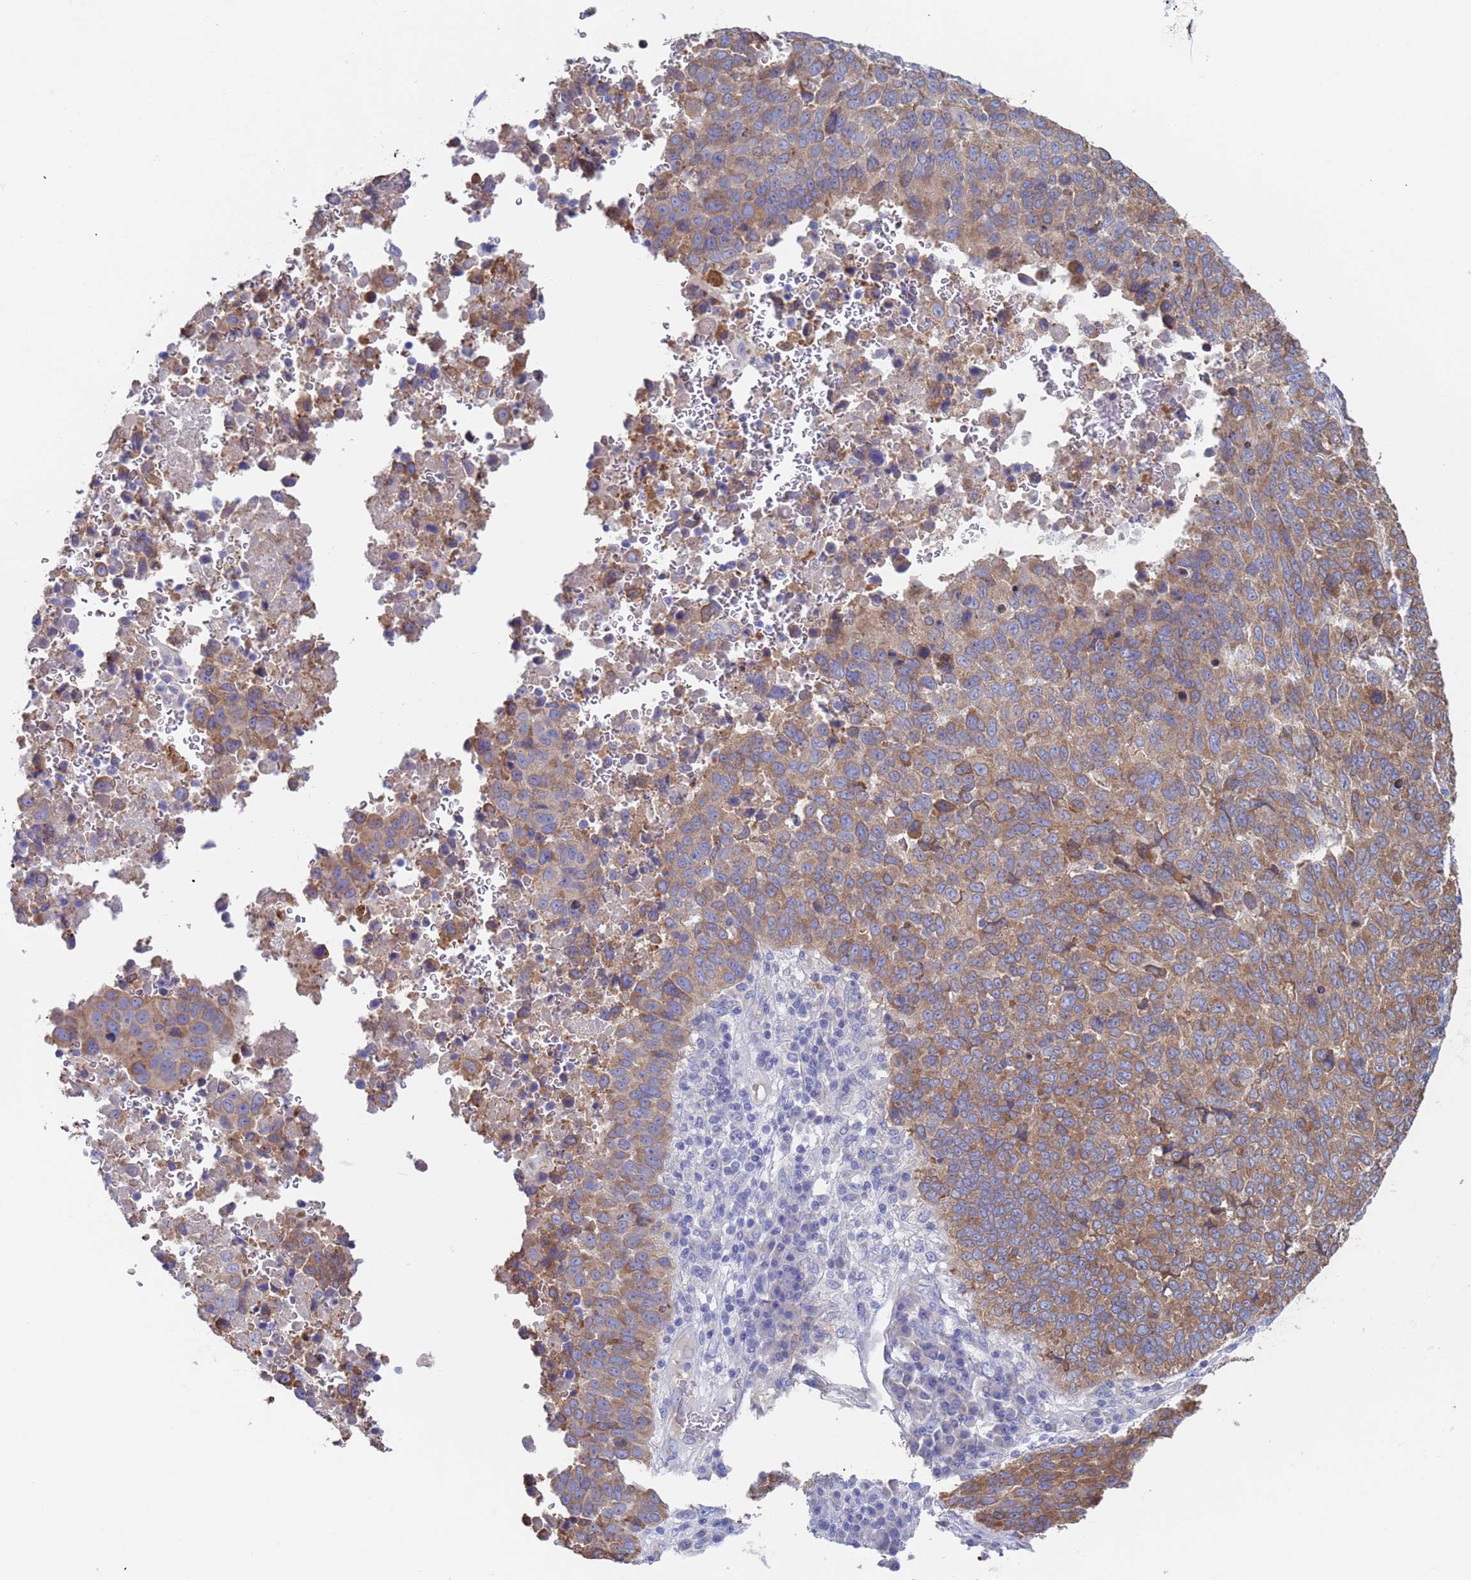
{"staining": {"intensity": "moderate", "quantity": ">75%", "location": "cytoplasmic/membranous"}, "tissue": "lung cancer", "cell_type": "Tumor cells", "image_type": "cancer", "snomed": [{"axis": "morphology", "description": "Squamous cell carcinoma, NOS"}, {"axis": "topography", "description": "Lung"}], "caption": "The micrograph demonstrates immunohistochemical staining of squamous cell carcinoma (lung). There is moderate cytoplasmic/membranous positivity is present in about >75% of tumor cells.", "gene": "PET117", "patient": {"sex": "male", "age": 73}}